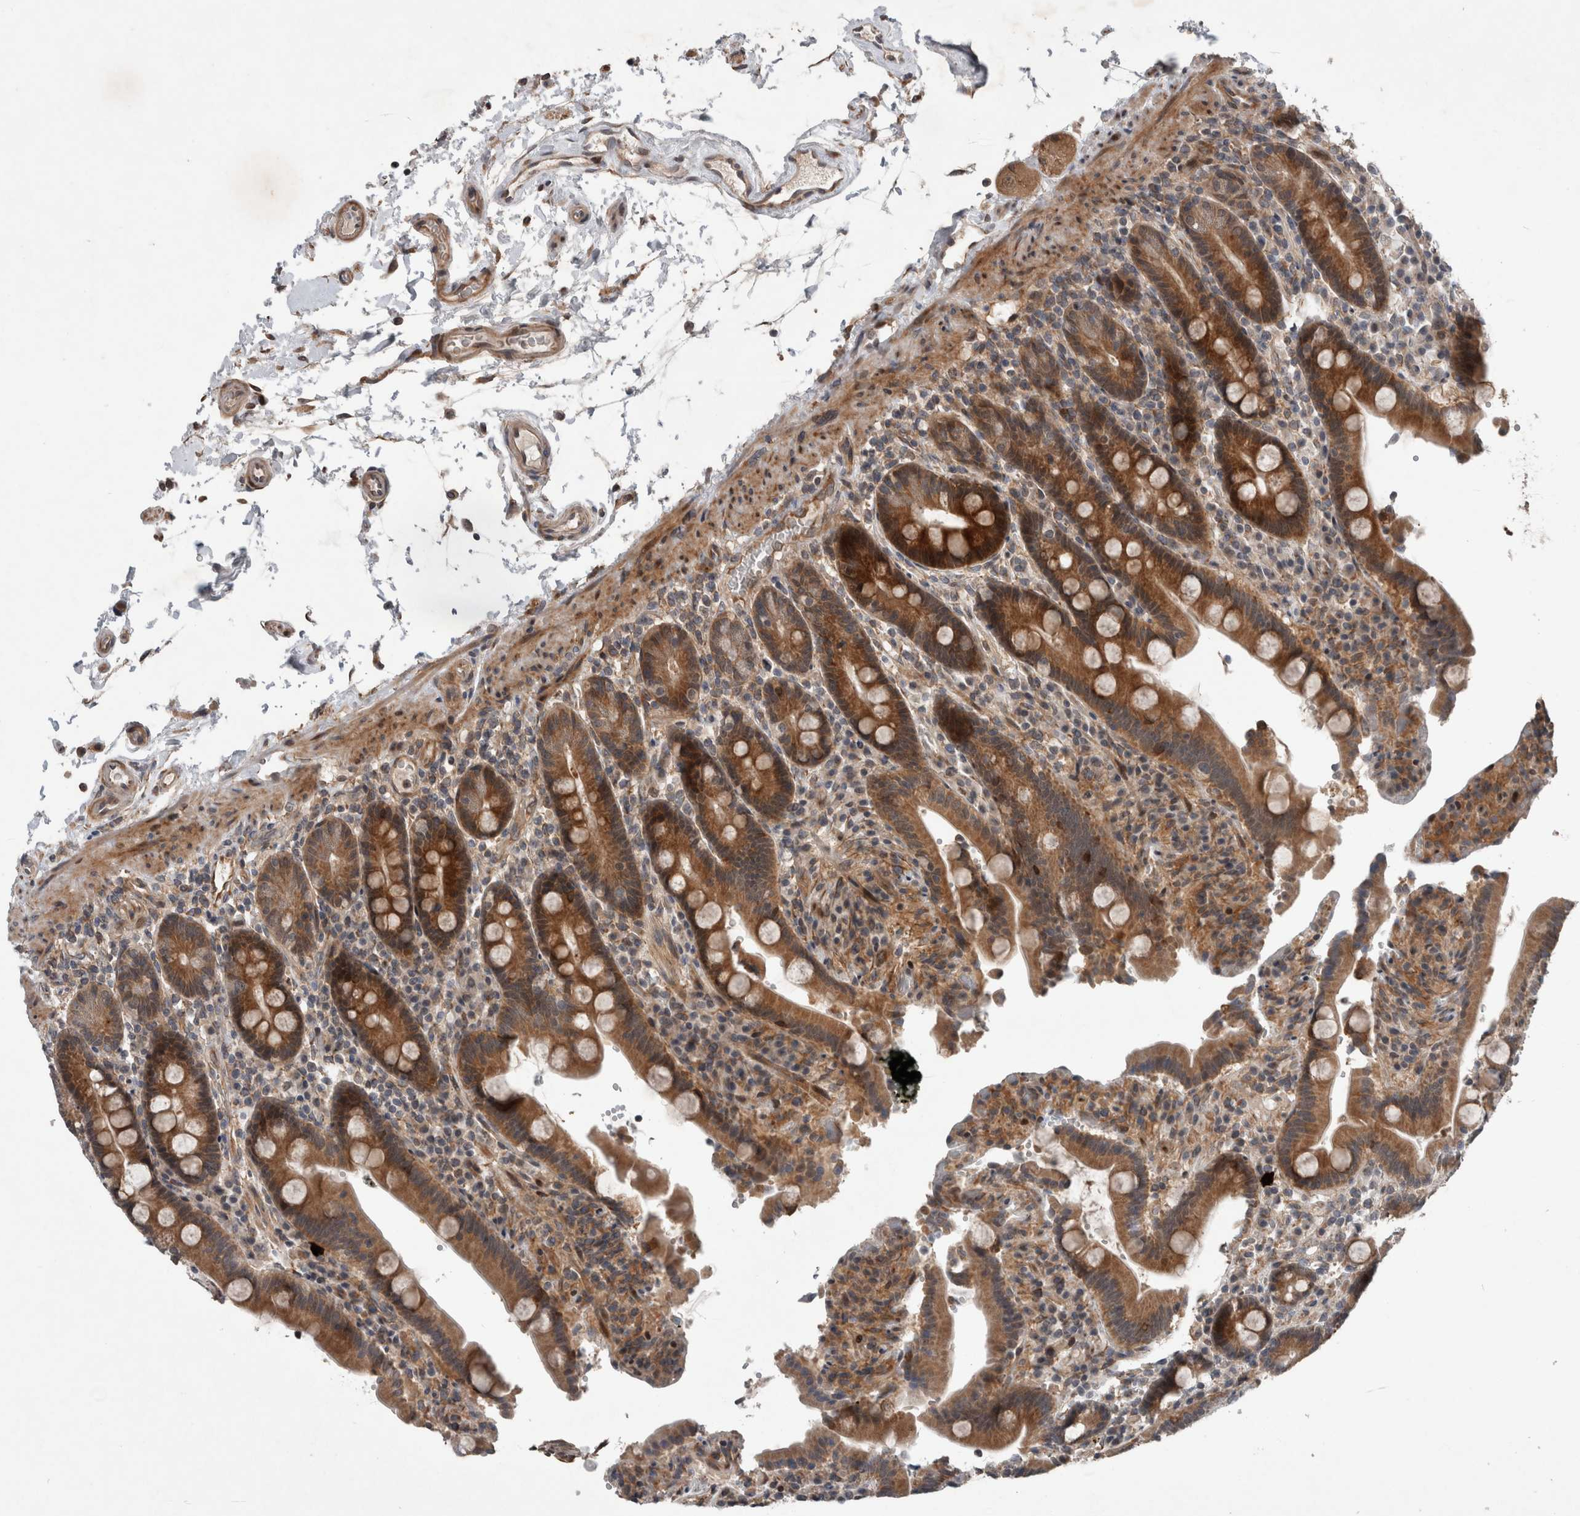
{"staining": {"intensity": "moderate", "quantity": ">75%", "location": "cytoplasmic/membranous"}, "tissue": "duodenum", "cell_type": "Glandular cells", "image_type": "normal", "snomed": [{"axis": "morphology", "description": "Normal tissue, NOS"}, {"axis": "topography", "description": "Small intestine, NOS"}], "caption": "Immunohistochemistry (IHC) of benign human duodenum demonstrates medium levels of moderate cytoplasmic/membranous positivity in about >75% of glandular cells.", "gene": "GIMAP6", "patient": {"sex": "female", "age": 71}}